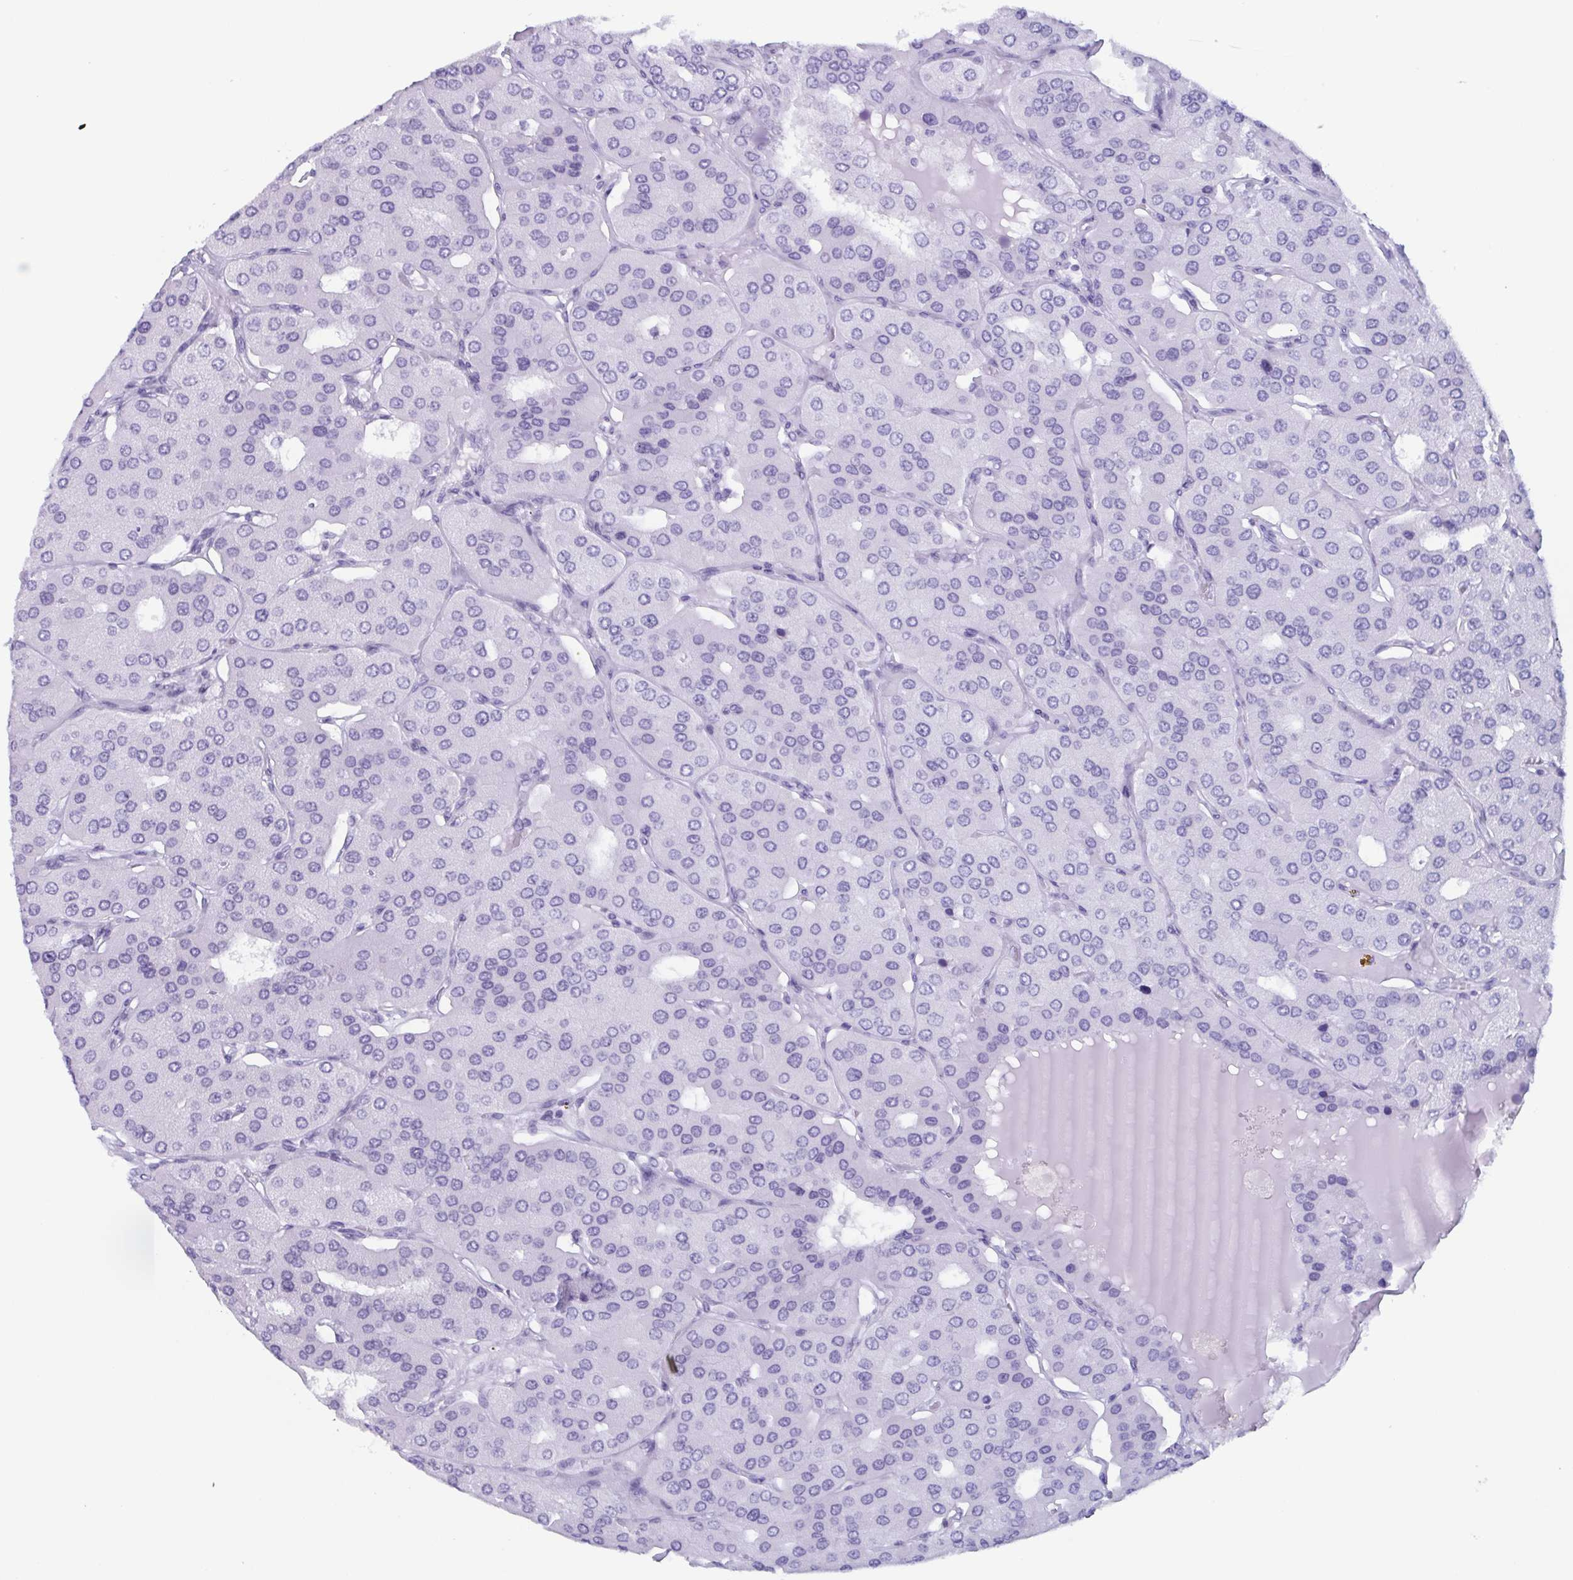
{"staining": {"intensity": "negative", "quantity": "none", "location": "none"}, "tissue": "parathyroid gland", "cell_type": "Glandular cells", "image_type": "normal", "snomed": [{"axis": "morphology", "description": "Normal tissue, NOS"}, {"axis": "morphology", "description": "Adenoma, NOS"}, {"axis": "topography", "description": "Parathyroid gland"}], "caption": "A high-resolution histopathology image shows IHC staining of unremarkable parathyroid gland, which reveals no significant staining in glandular cells. The staining is performed using DAB brown chromogen with nuclei counter-stained in using hematoxylin.", "gene": "BPI", "patient": {"sex": "female", "age": 86}}